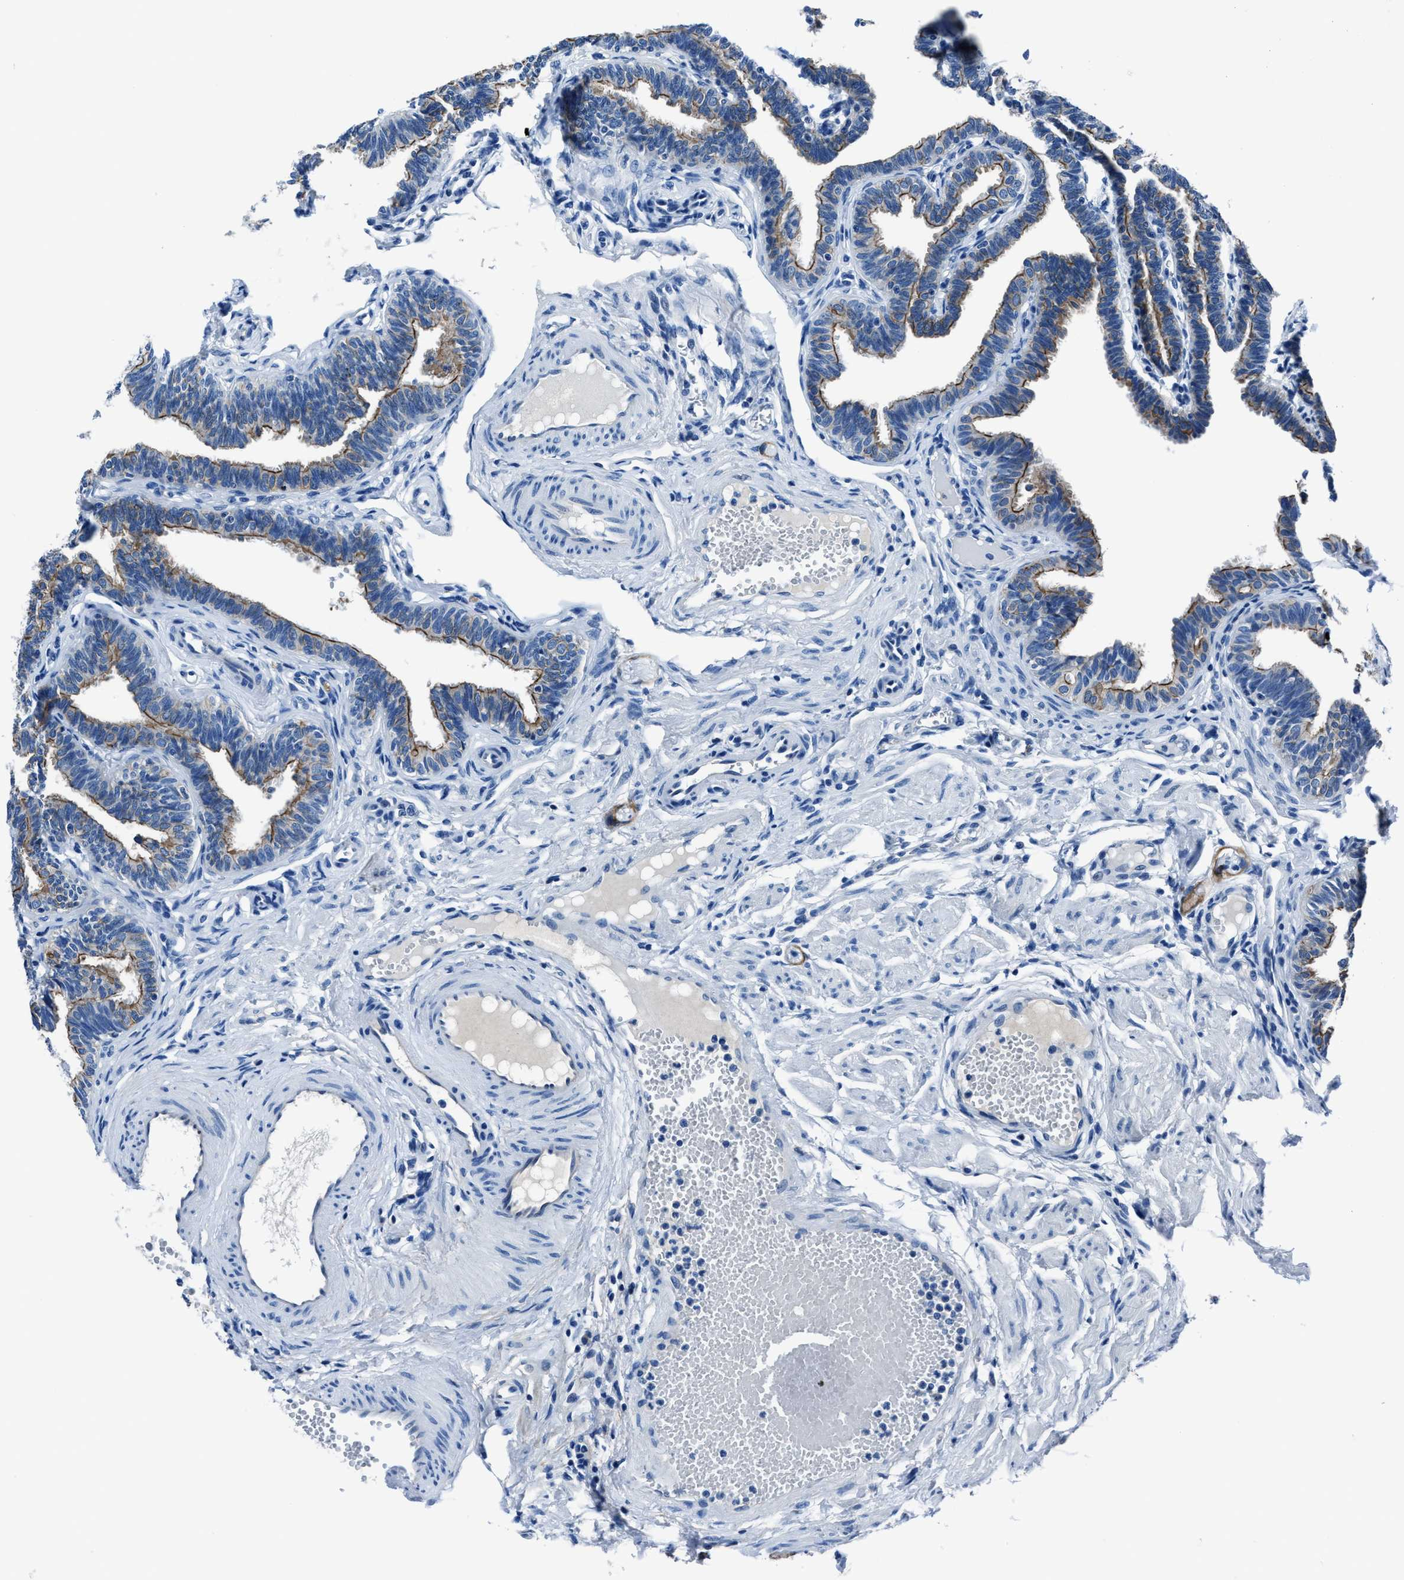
{"staining": {"intensity": "moderate", "quantity": ">75%", "location": "cytoplasmic/membranous"}, "tissue": "fallopian tube", "cell_type": "Glandular cells", "image_type": "normal", "snomed": [{"axis": "morphology", "description": "Normal tissue, NOS"}, {"axis": "topography", "description": "Fallopian tube"}, {"axis": "topography", "description": "Ovary"}], "caption": "Immunohistochemical staining of benign fallopian tube demonstrates >75% levels of moderate cytoplasmic/membranous protein staining in about >75% of glandular cells.", "gene": "LMO7", "patient": {"sex": "female", "age": 23}}